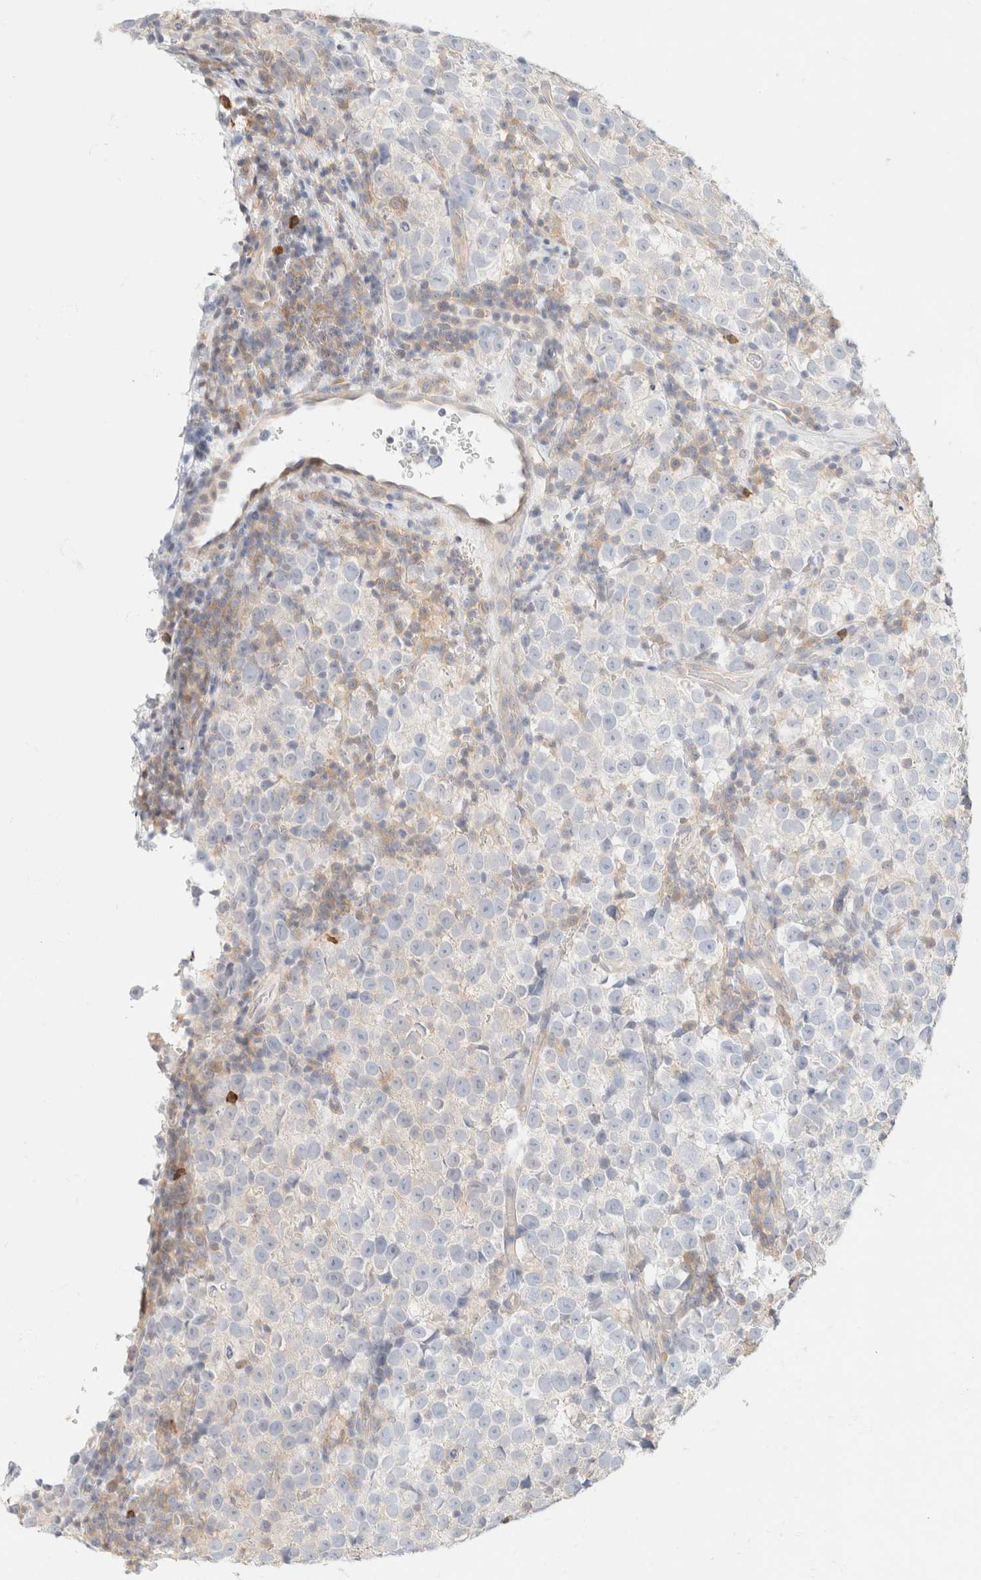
{"staining": {"intensity": "negative", "quantity": "none", "location": "none"}, "tissue": "testis cancer", "cell_type": "Tumor cells", "image_type": "cancer", "snomed": [{"axis": "morphology", "description": "Normal tissue, NOS"}, {"axis": "morphology", "description": "Seminoma, NOS"}, {"axis": "topography", "description": "Testis"}], "caption": "Micrograph shows no protein staining in tumor cells of seminoma (testis) tissue.", "gene": "GPI", "patient": {"sex": "male", "age": 43}}